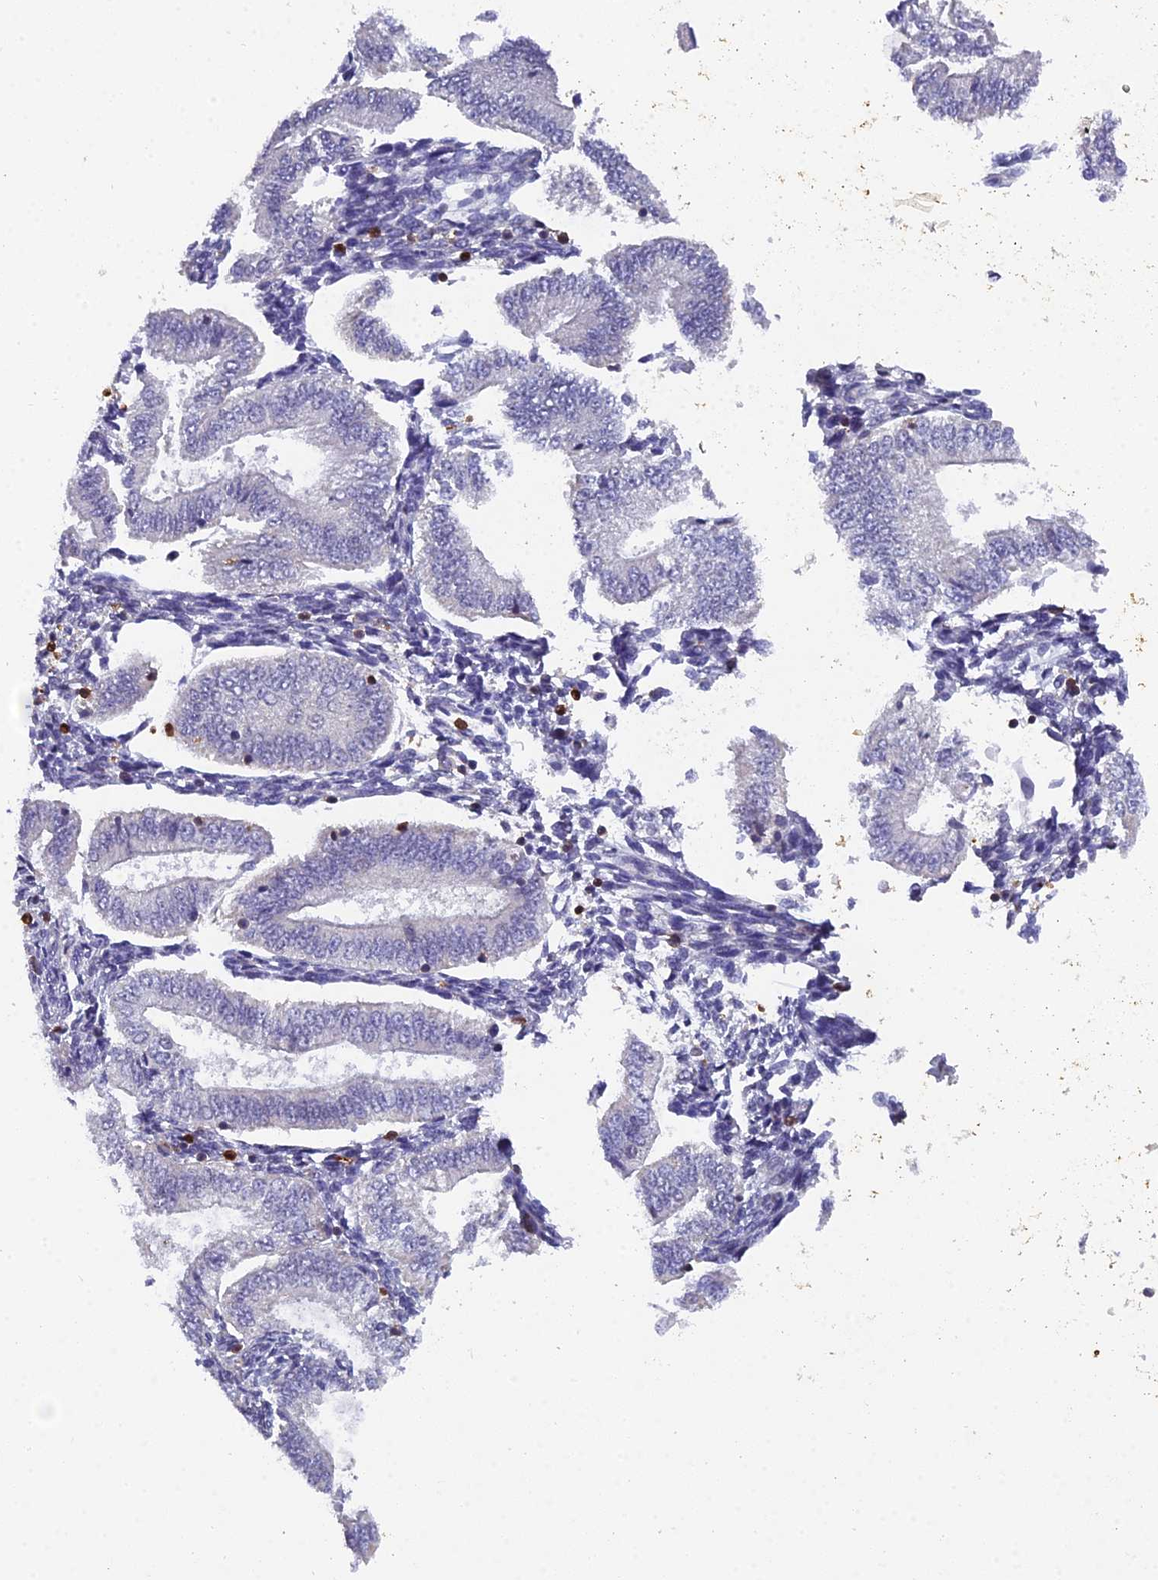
{"staining": {"intensity": "negative", "quantity": "none", "location": "none"}, "tissue": "endometrium", "cell_type": "Cells in endometrial stroma", "image_type": "normal", "snomed": [{"axis": "morphology", "description": "Normal tissue, NOS"}, {"axis": "topography", "description": "Endometrium"}], "caption": "Photomicrograph shows no protein positivity in cells in endometrial stroma of benign endometrium.", "gene": "GALK2", "patient": {"sex": "female", "age": 34}}